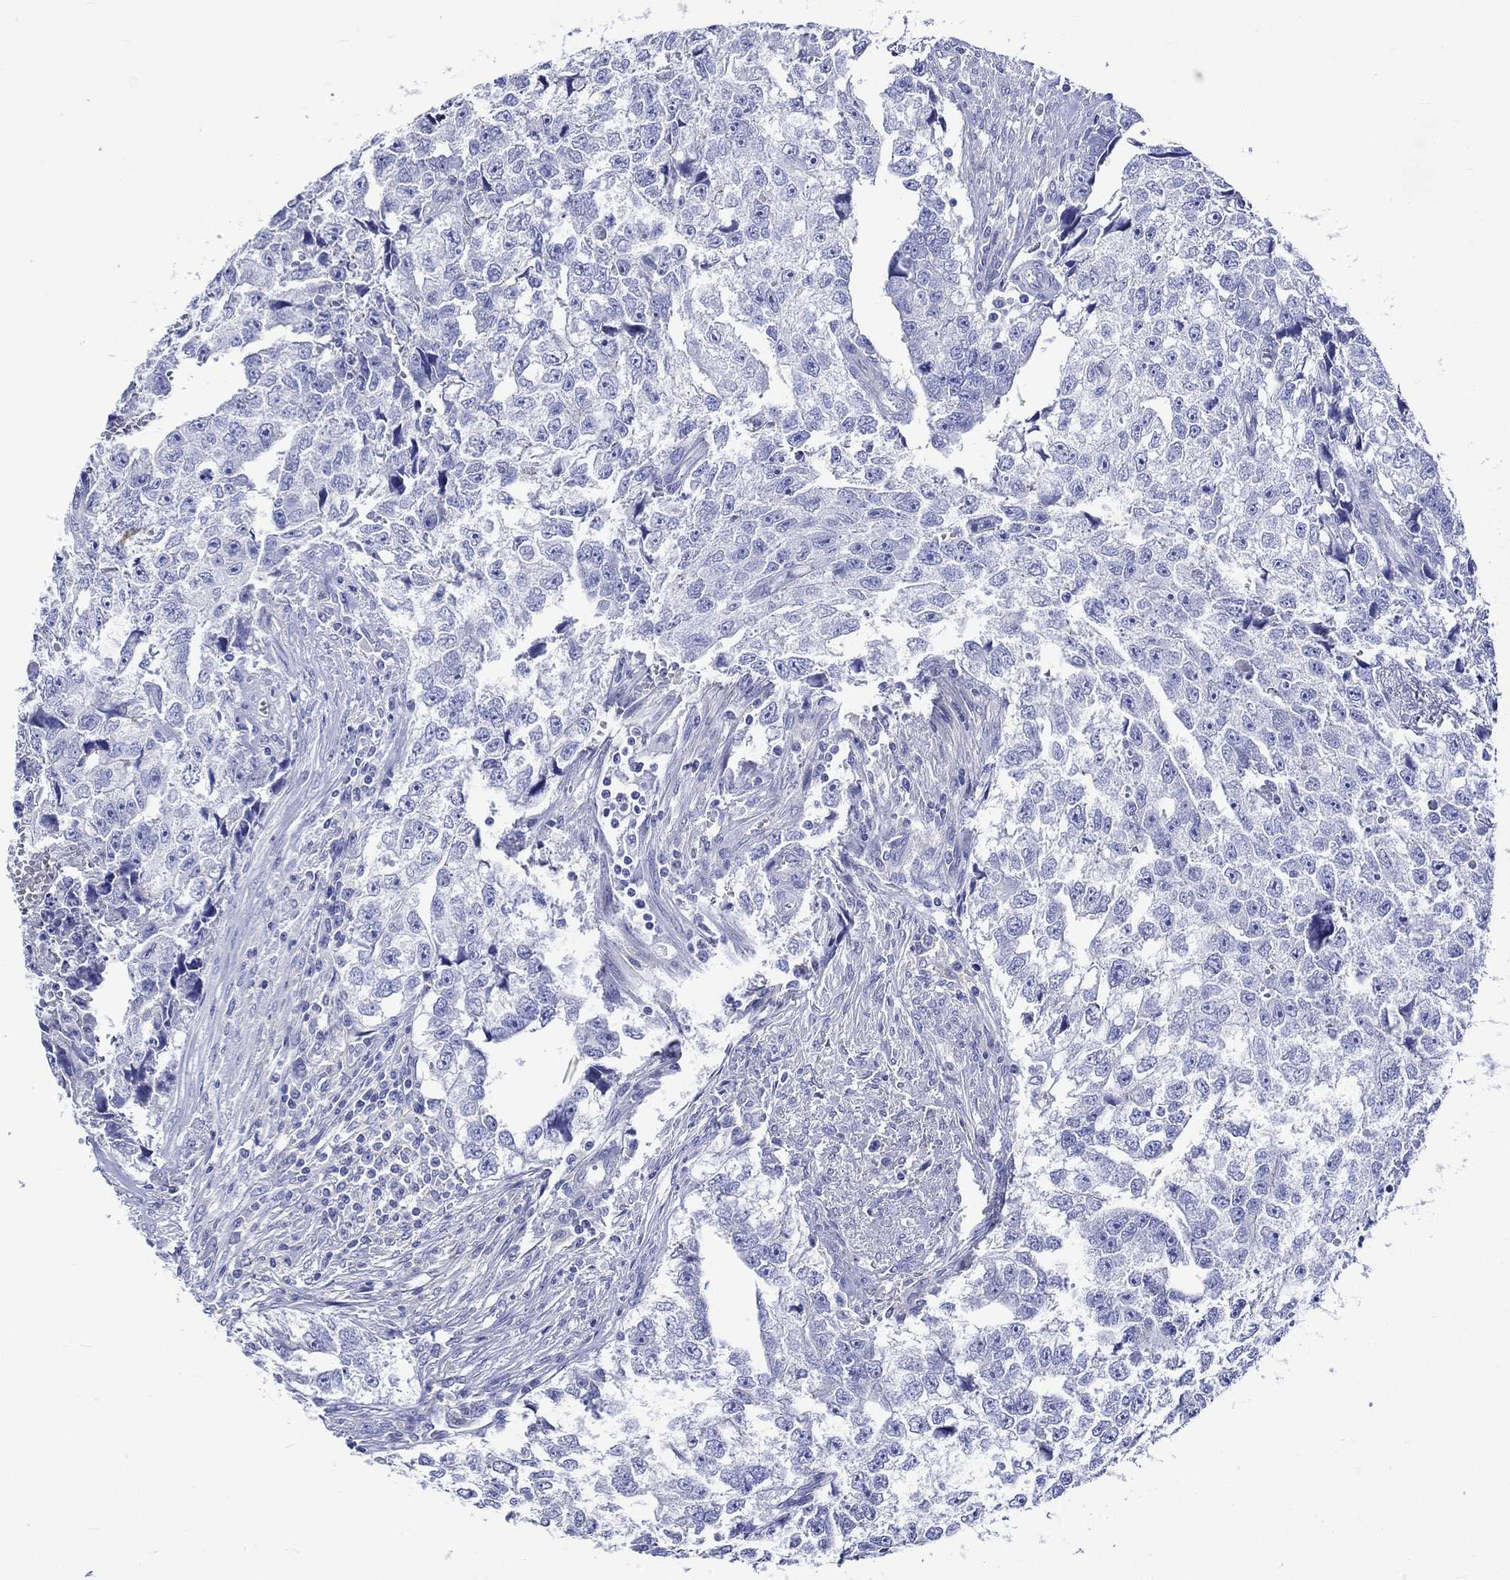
{"staining": {"intensity": "negative", "quantity": "none", "location": "none"}, "tissue": "testis cancer", "cell_type": "Tumor cells", "image_type": "cancer", "snomed": [{"axis": "morphology", "description": "Carcinoma, Embryonal, NOS"}, {"axis": "morphology", "description": "Teratoma, malignant, NOS"}, {"axis": "topography", "description": "Testis"}], "caption": "The micrograph reveals no staining of tumor cells in testis cancer (malignant teratoma). (Stains: DAB (3,3'-diaminobenzidine) IHC with hematoxylin counter stain, Microscopy: brightfield microscopy at high magnification).", "gene": "NRIP3", "patient": {"sex": "male", "age": 44}}